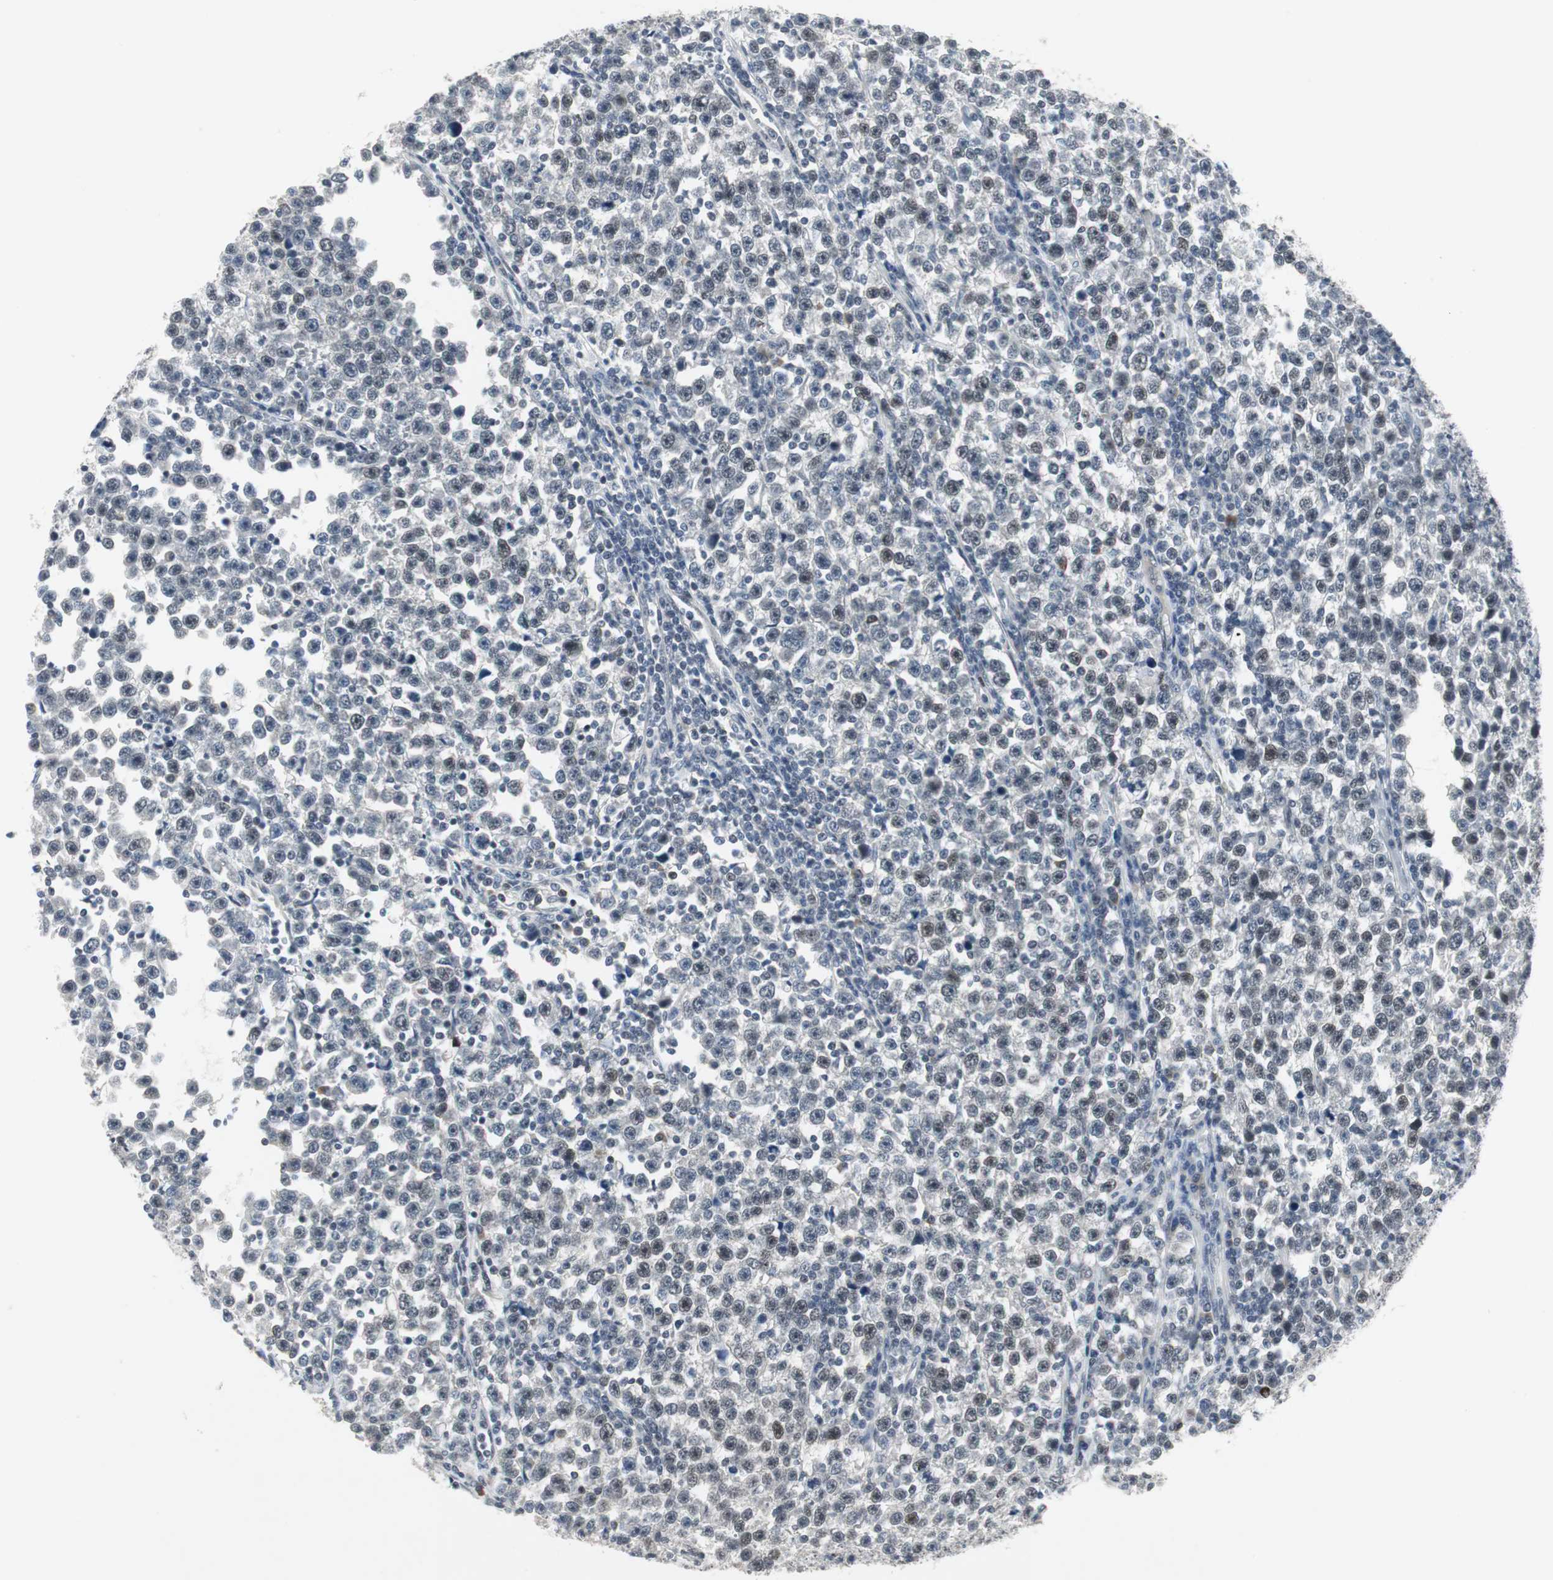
{"staining": {"intensity": "weak", "quantity": "<25%", "location": "nuclear"}, "tissue": "testis cancer", "cell_type": "Tumor cells", "image_type": "cancer", "snomed": [{"axis": "morphology", "description": "Seminoma, NOS"}, {"axis": "topography", "description": "Testis"}], "caption": "This is a histopathology image of immunohistochemistry (IHC) staining of seminoma (testis), which shows no expression in tumor cells. (Brightfield microscopy of DAB (3,3'-diaminobenzidine) IHC at high magnification).", "gene": "ELK1", "patient": {"sex": "male", "age": 43}}